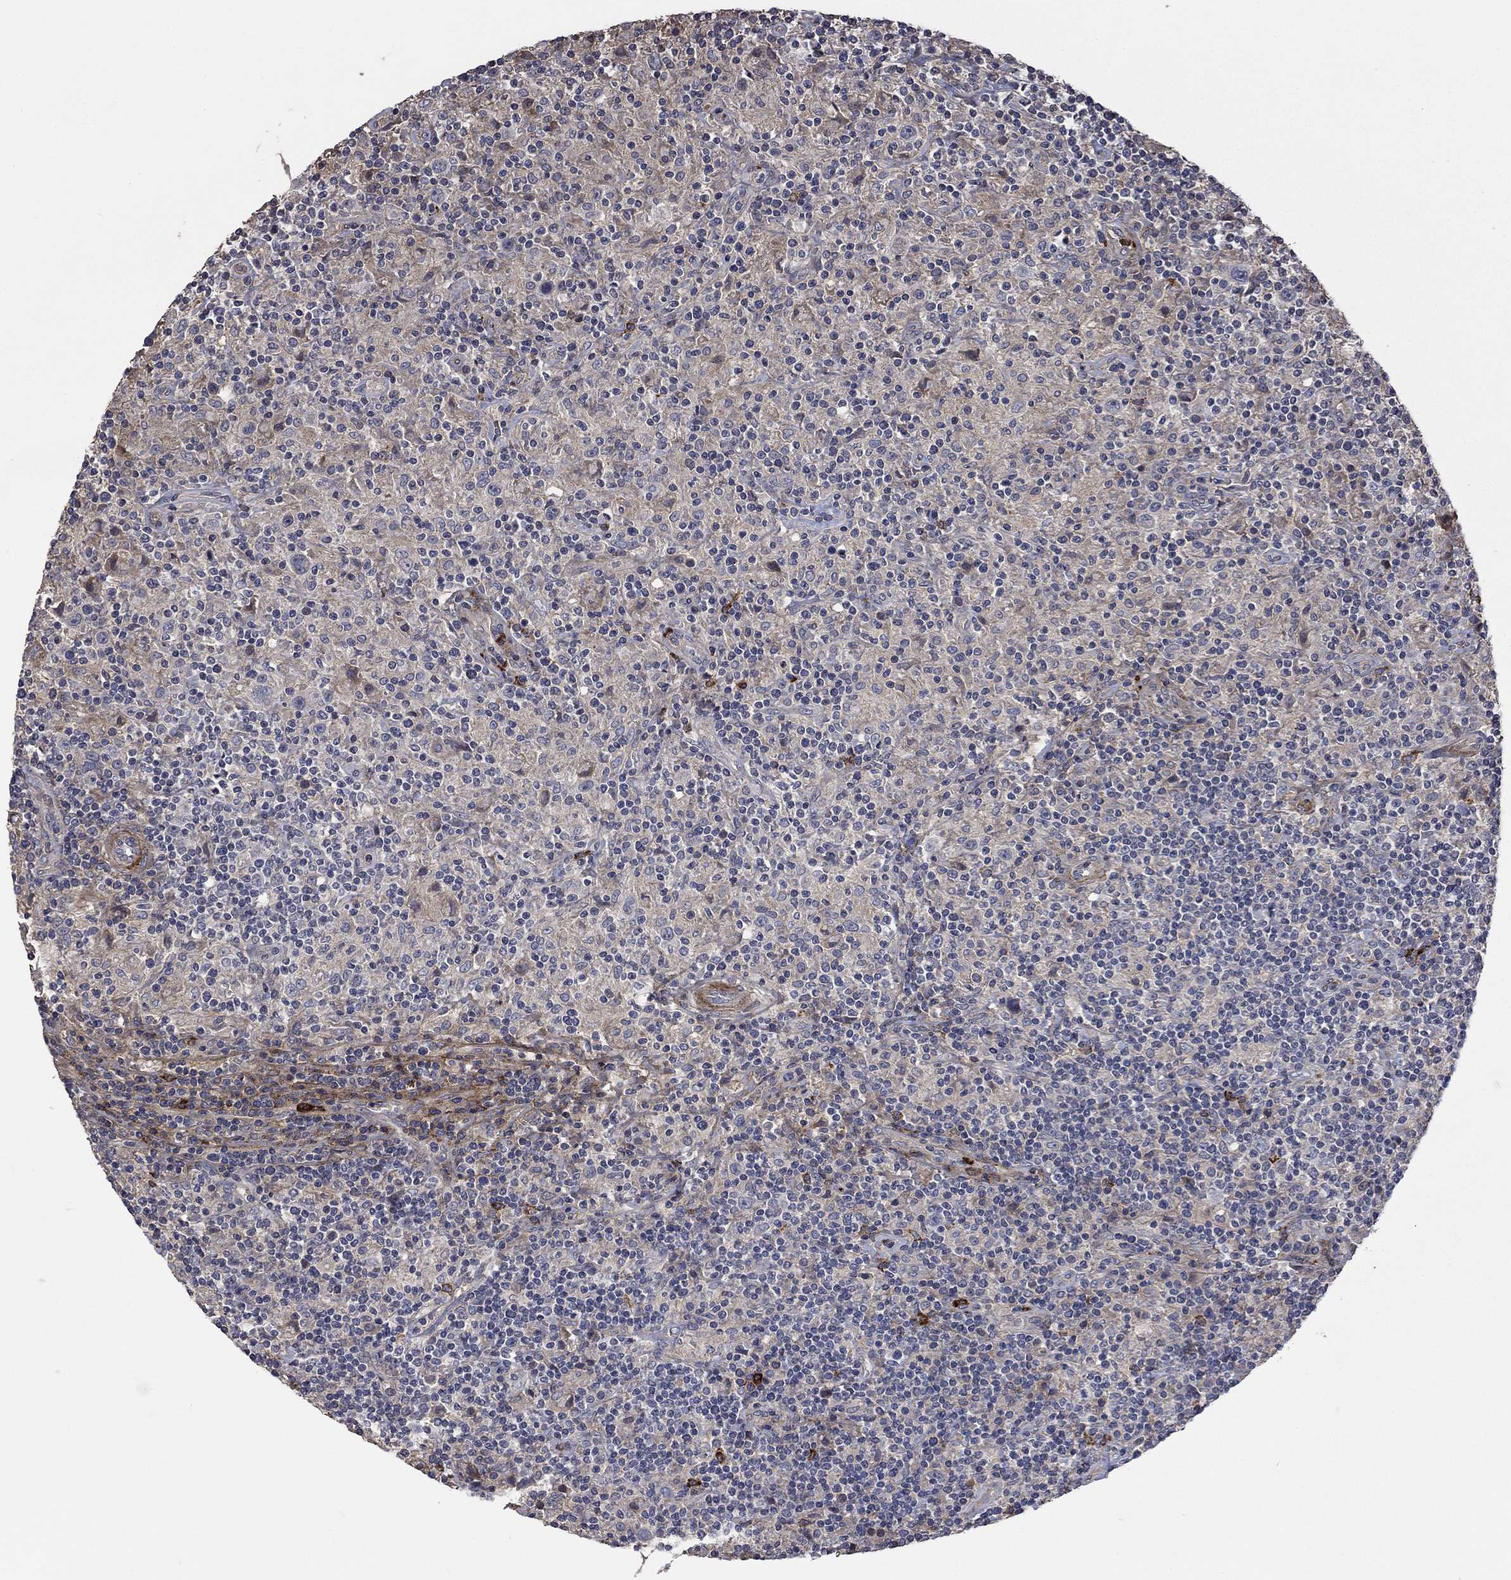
{"staining": {"intensity": "negative", "quantity": "none", "location": "none"}, "tissue": "lymphoma", "cell_type": "Tumor cells", "image_type": "cancer", "snomed": [{"axis": "morphology", "description": "Hodgkin's disease, NOS"}, {"axis": "topography", "description": "Lymph node"}], "caption": "Protein analysis of lymphoma shows no significant positivity in tumor cells. (DAB IHC with hematoxylin counter stain).", "gene": "VCAN", "patient": {"sex": "male", "age": 70}}